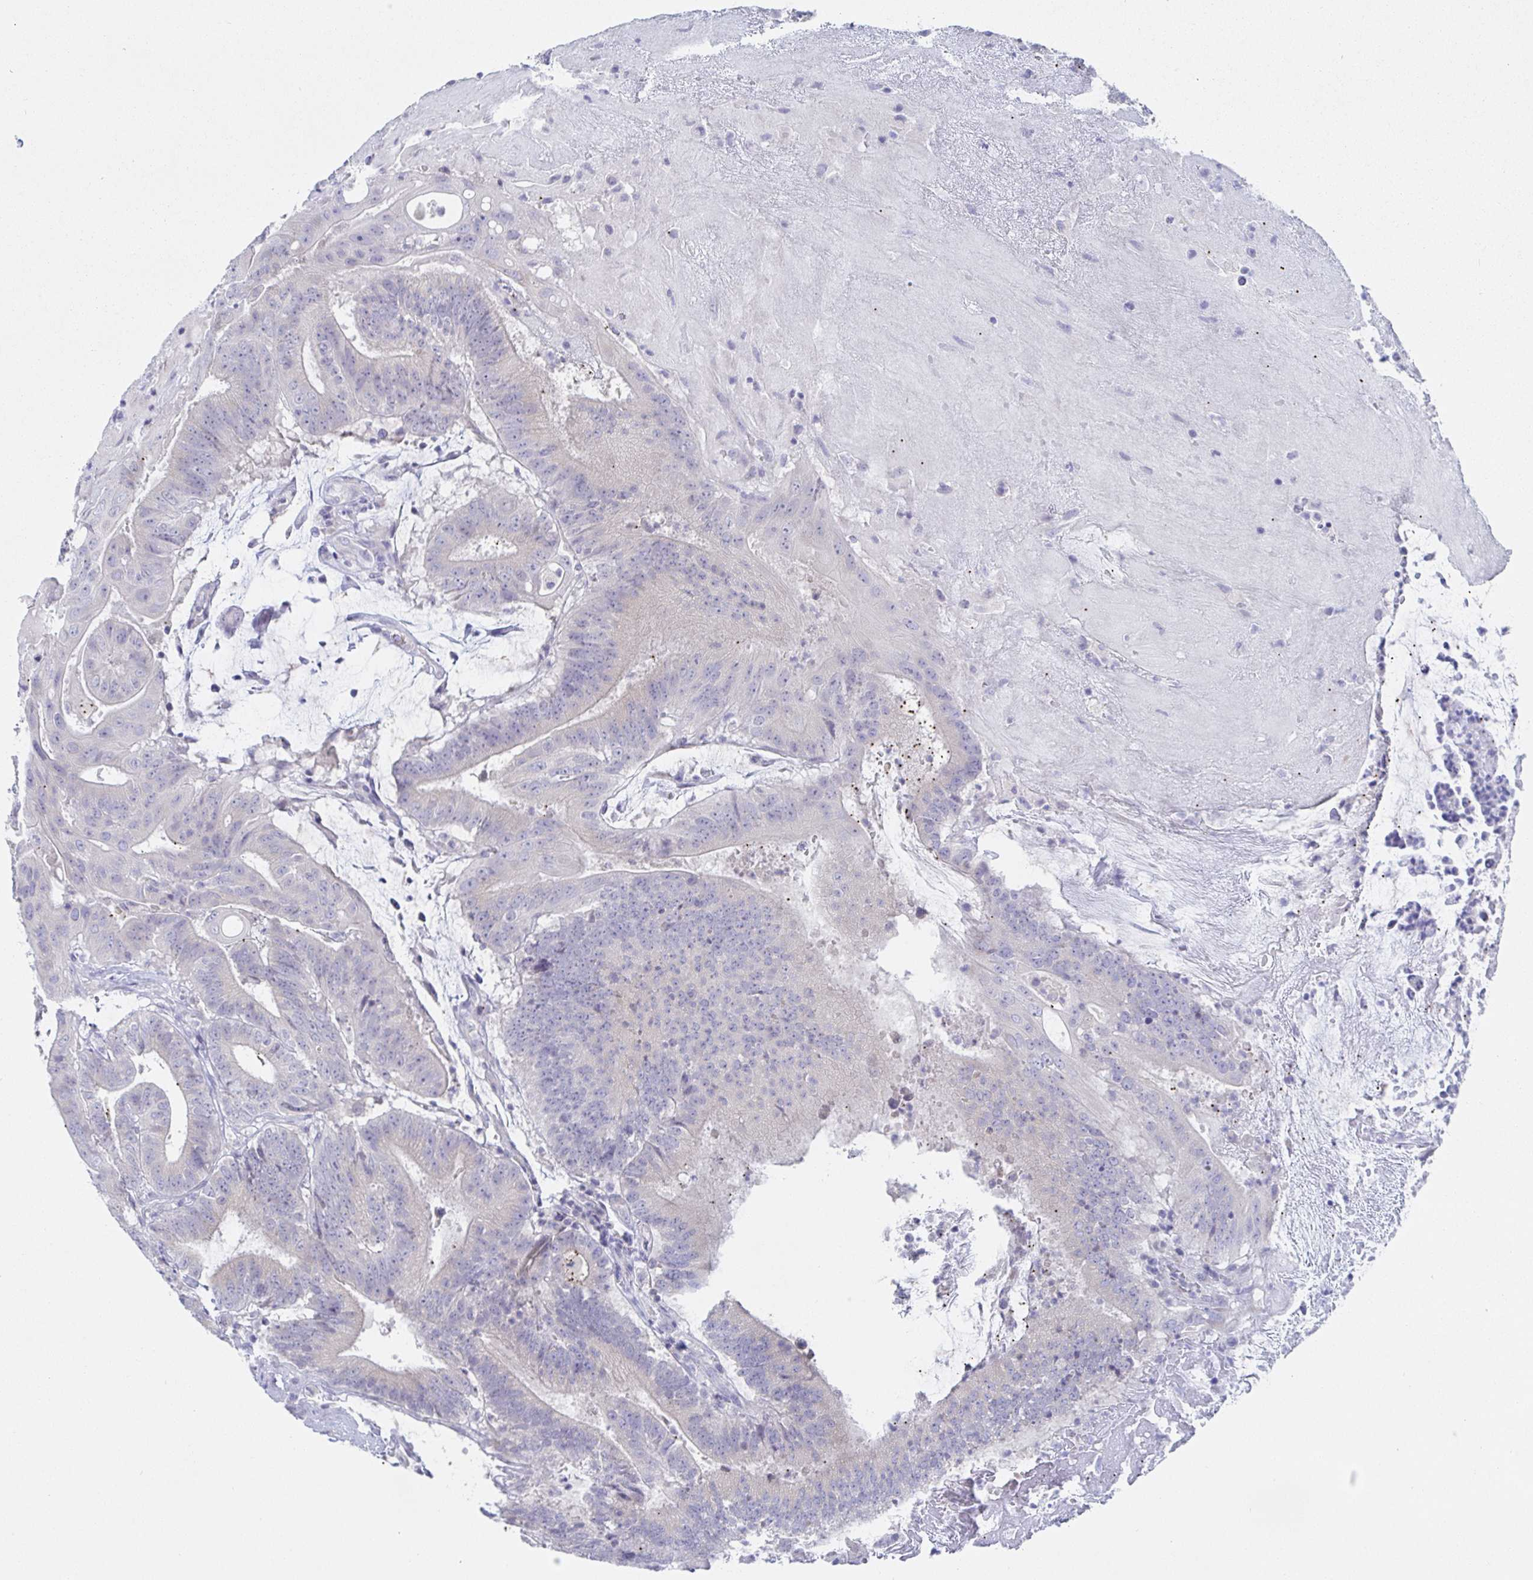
{"staining": {"intensity": "negative", "quantity": "none", "location": "none"}, "tissue": "colorectal cancer", "cell_type": "Tumor cells", "image_type": "cancer", "snomed": [{"axis": "morphology", "description": "Adenocarcinoma, NOS"}, {"axis": "topography", "description": "Colon"}], "caption": "The image shows no significant positivity in tumor cells of colorectal cancer.", "gene": "SIAH3", "patient": {"sex": "female", "age": 43}}